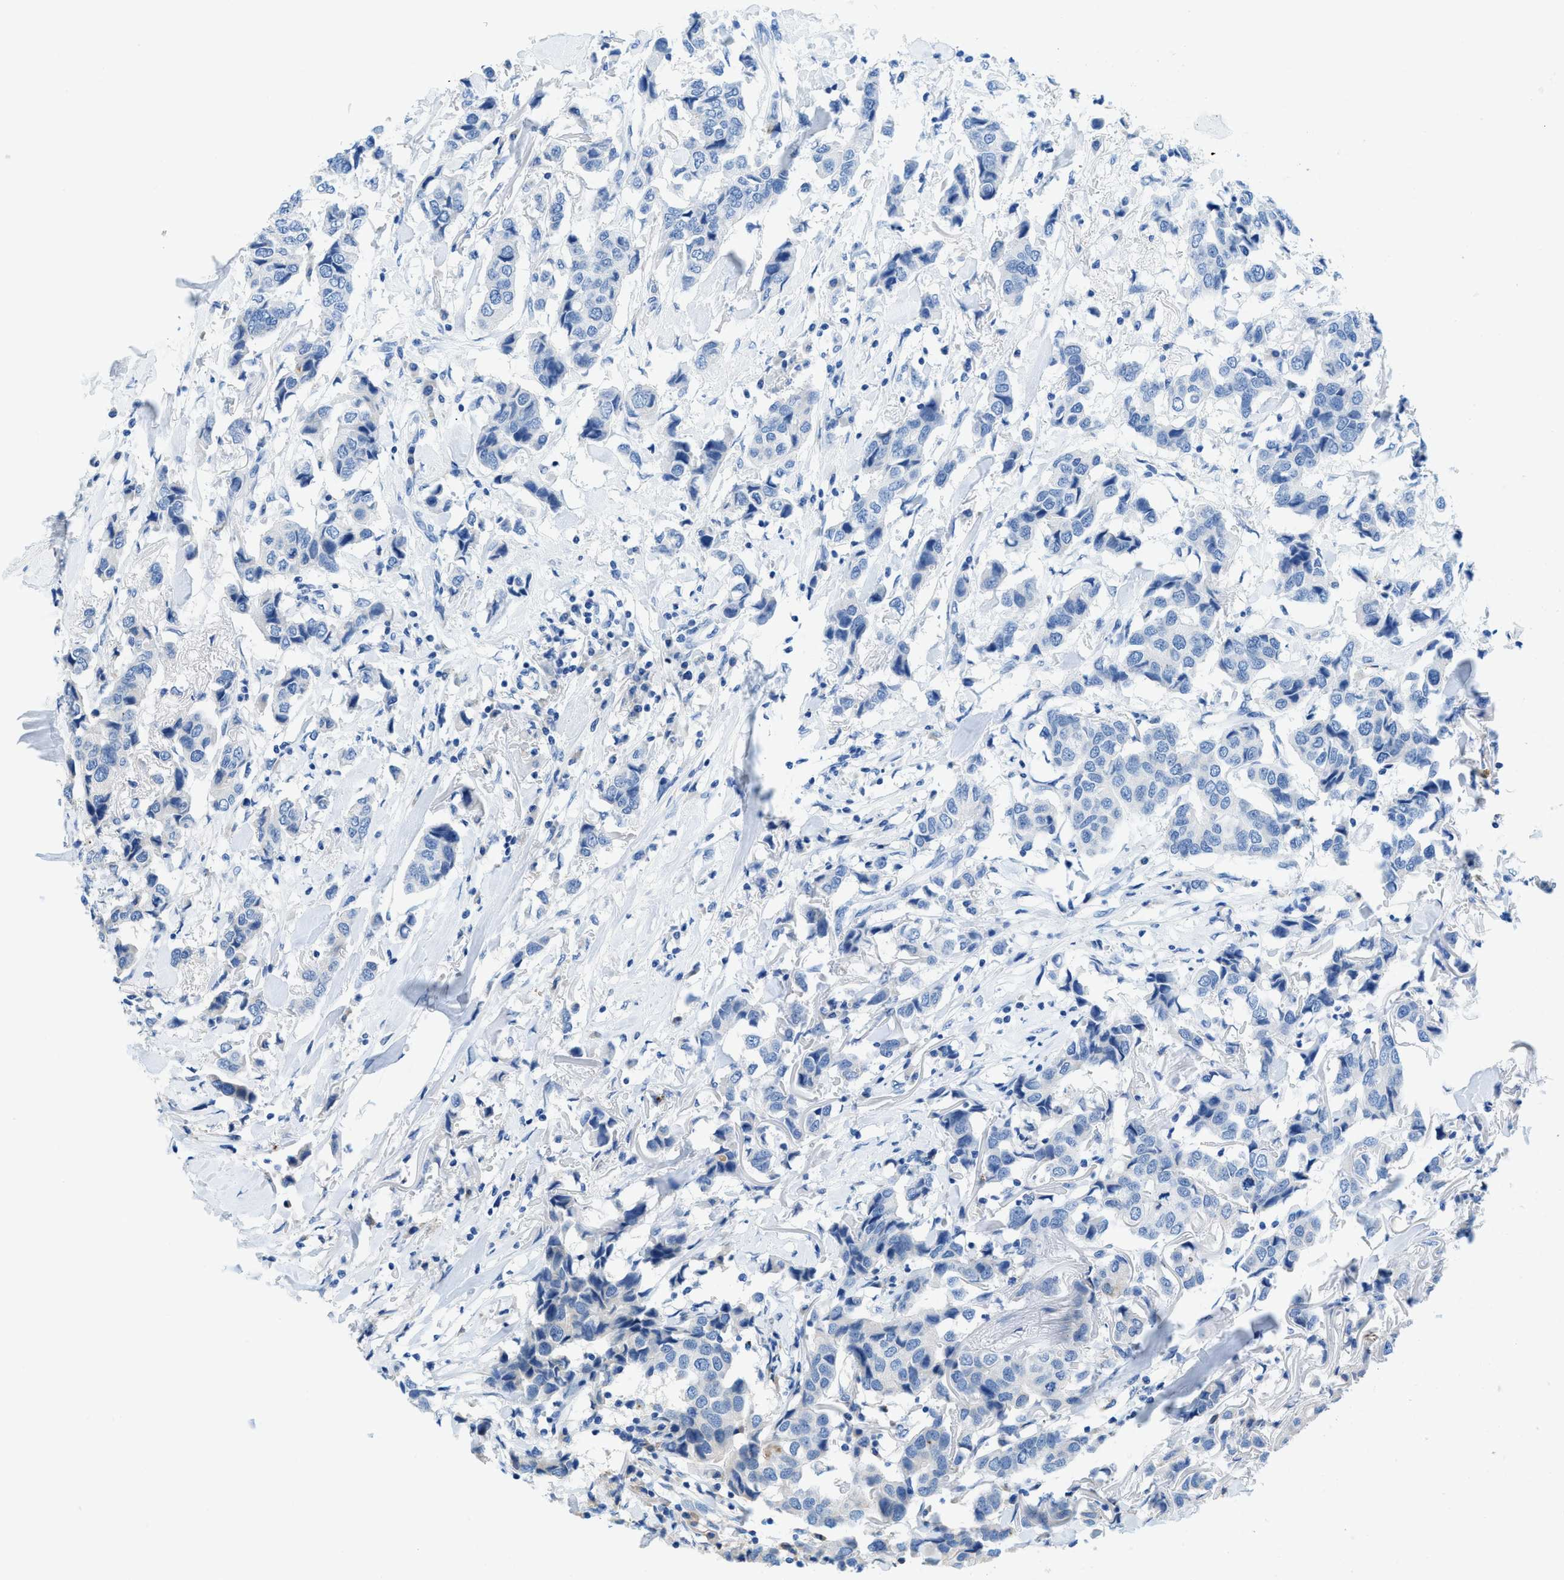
{"staining": {"intensity": "negative", "quantity": "none", "location": "none"}, "tissue": "breast cancer", "cell_type": "Tumor cells", "image_type": "cancer", "snomed": [{"axis": "morphology", "description": "Duct carcinoma"}, {"axis": "topography", "description": "Breast"}], "caption": "This image is of breast infiltrating ductal carcinoma stained with immunohistochemistry (IHC) to label a protein in brown with the nuclei are counter-stained blue. There is no staining in tumor cells. Nuclei are stained in blue.", "gene": "TMEM248", "patient": {"sex": "female", "age": 80}}